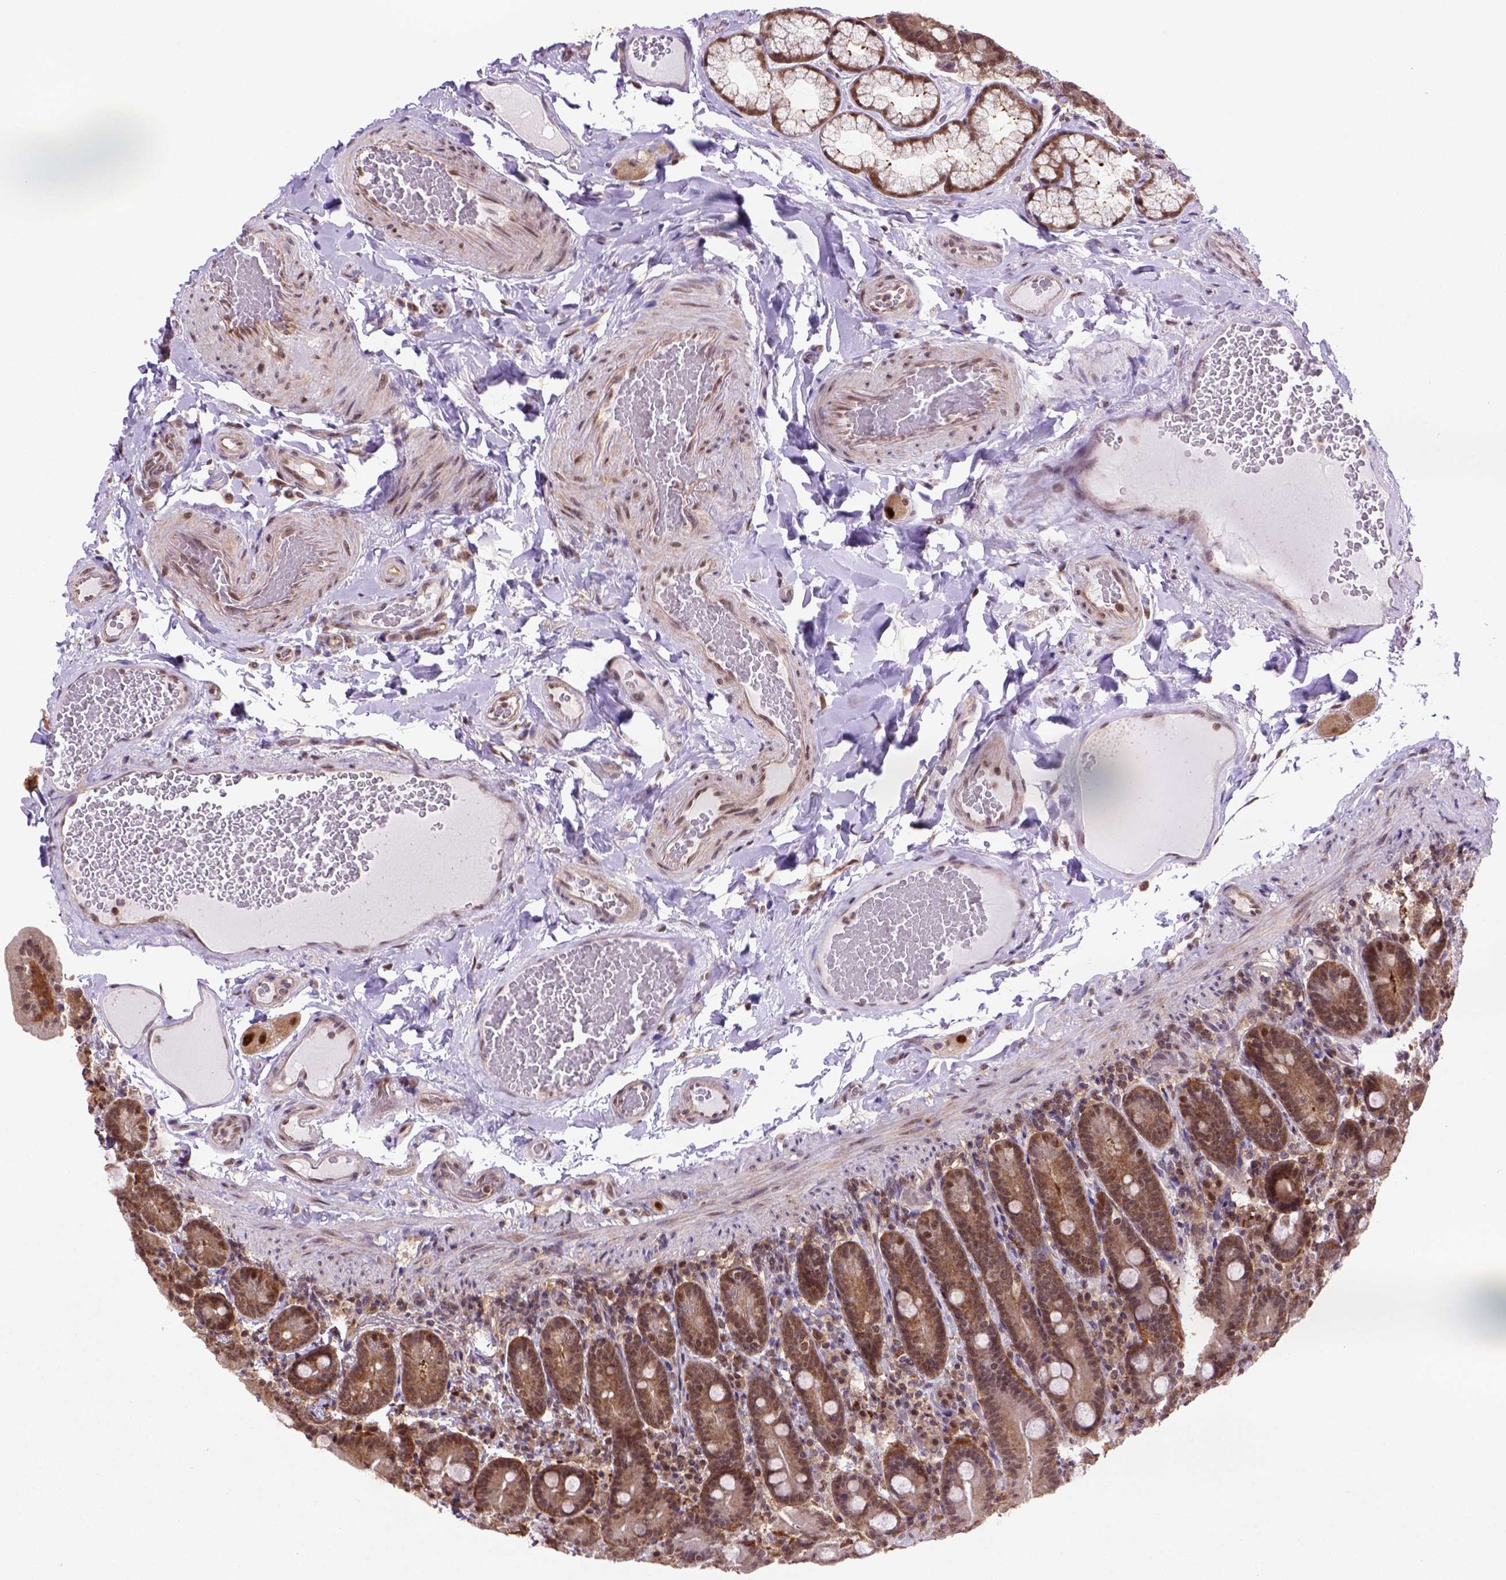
{"staining": {"intensity": "moderate", "quantity": ">75%", "location": "cytoplasmic/membranous,nuclear"}, "tissue": "duodenum", "cell_type": "Glandular cells", "image_type": "normal", "snomed": [{"axis": "morphology", "description": "Normal tissue, NOS"}, {"axis": "topography", "description": "Duodenum"}], "caption": "This histopathology image shows immunohistochemistry (IHC) staining of benign human duodenum, with medium moderate cytoplasmic/membranous,nuclear staining in approximately >75% of glandular cells.", "gene": "PSMC2", "patient": {"sex": "female", "age": 62}}